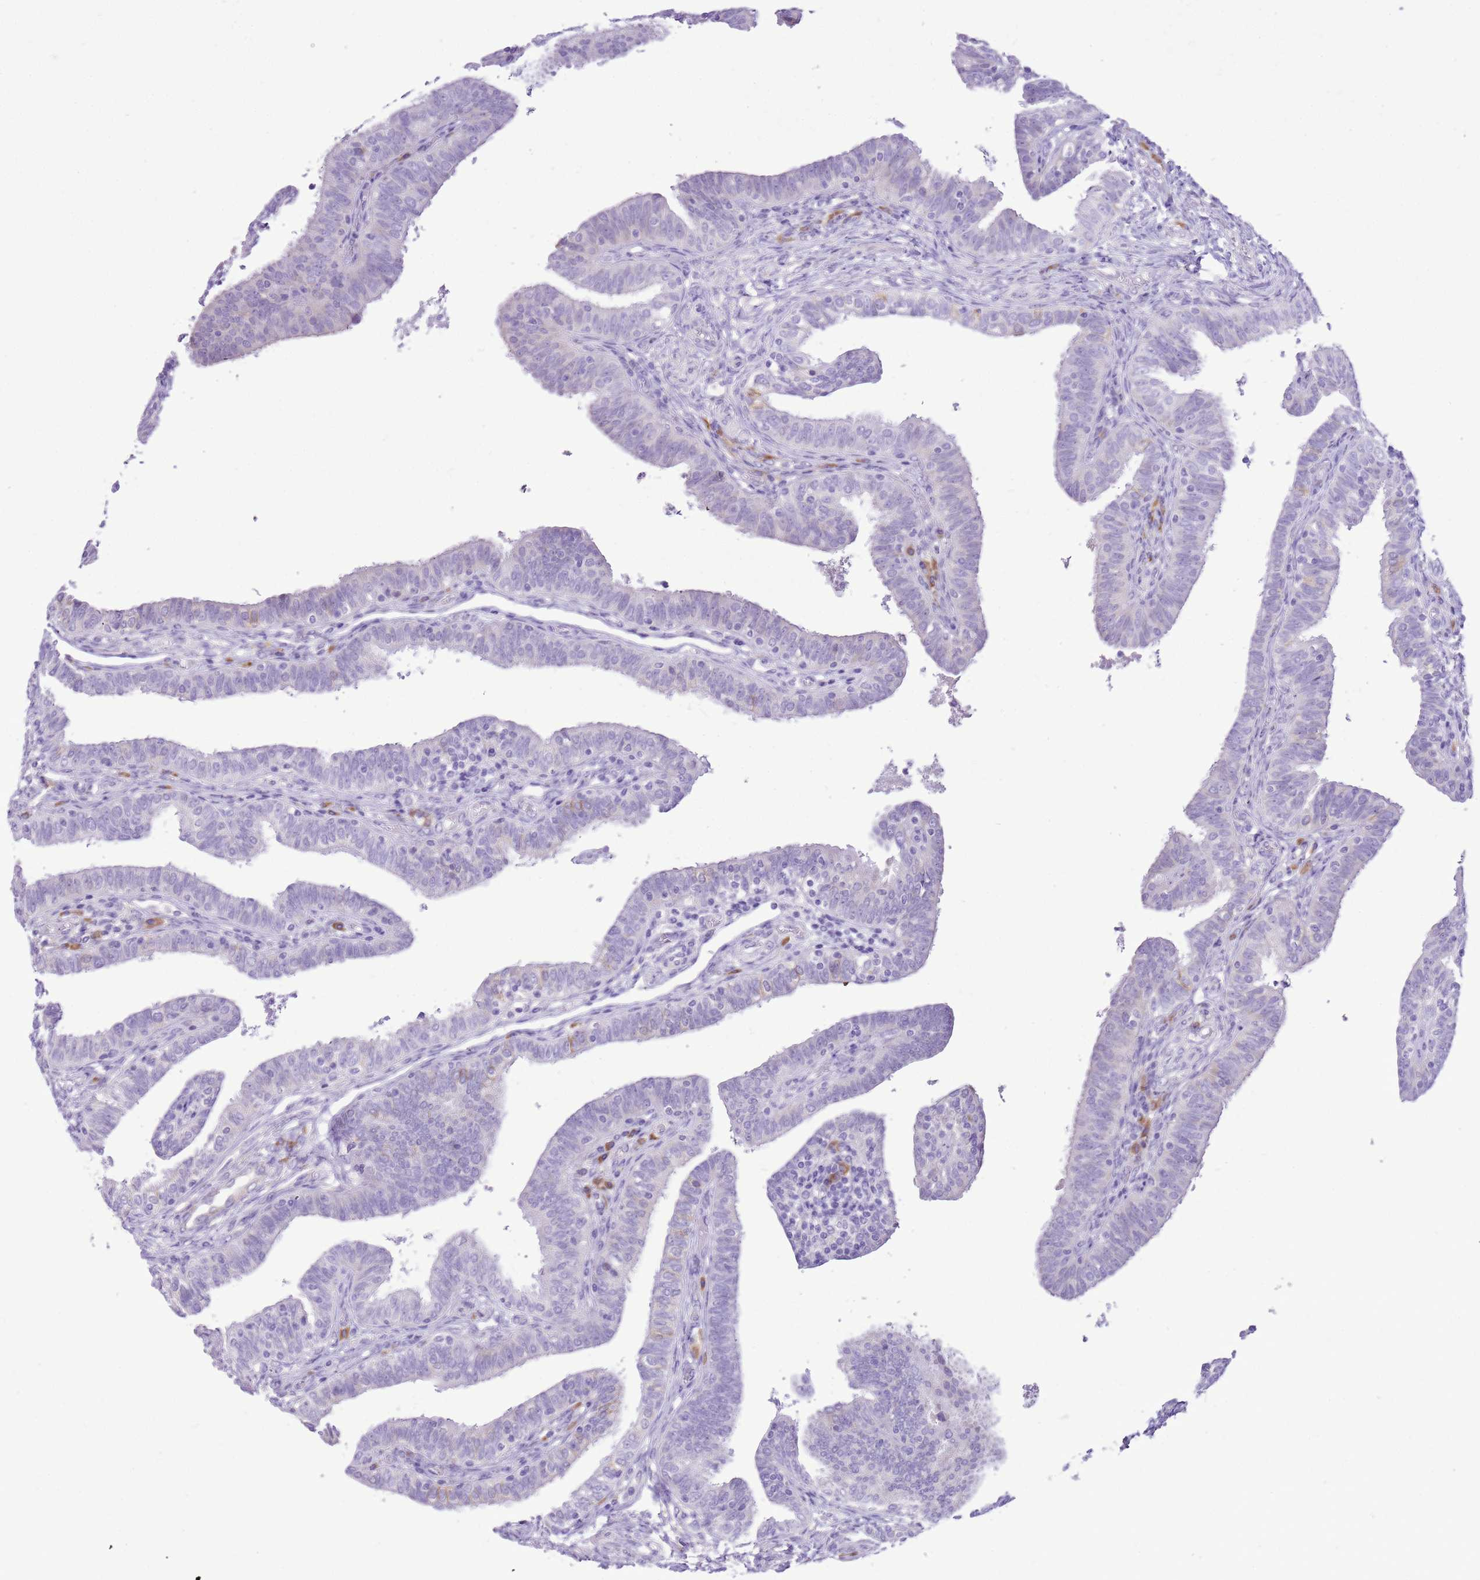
{"staining": {"intensity": "moderate", "quantity": "25%-75%", "location": "cytoplasmic/membranous"}, "tissue": "fallopian tube", "cell_type": "Glandular cells", "image_type": "normal", "snomed": [{"axis": "morphology", "description": "Normal tissue, NOS"}, {"axis": "topography", "description": "Fallopian tube"}], "caption": "Moderate cytoplasmic/membranous staining for a protein is appreciated in about 25%-75% of glandular cells of normal fallopian tube using immunohistochemistry.", "gene": "AAR2", "patient": {"sex": "female", "age": 39}}